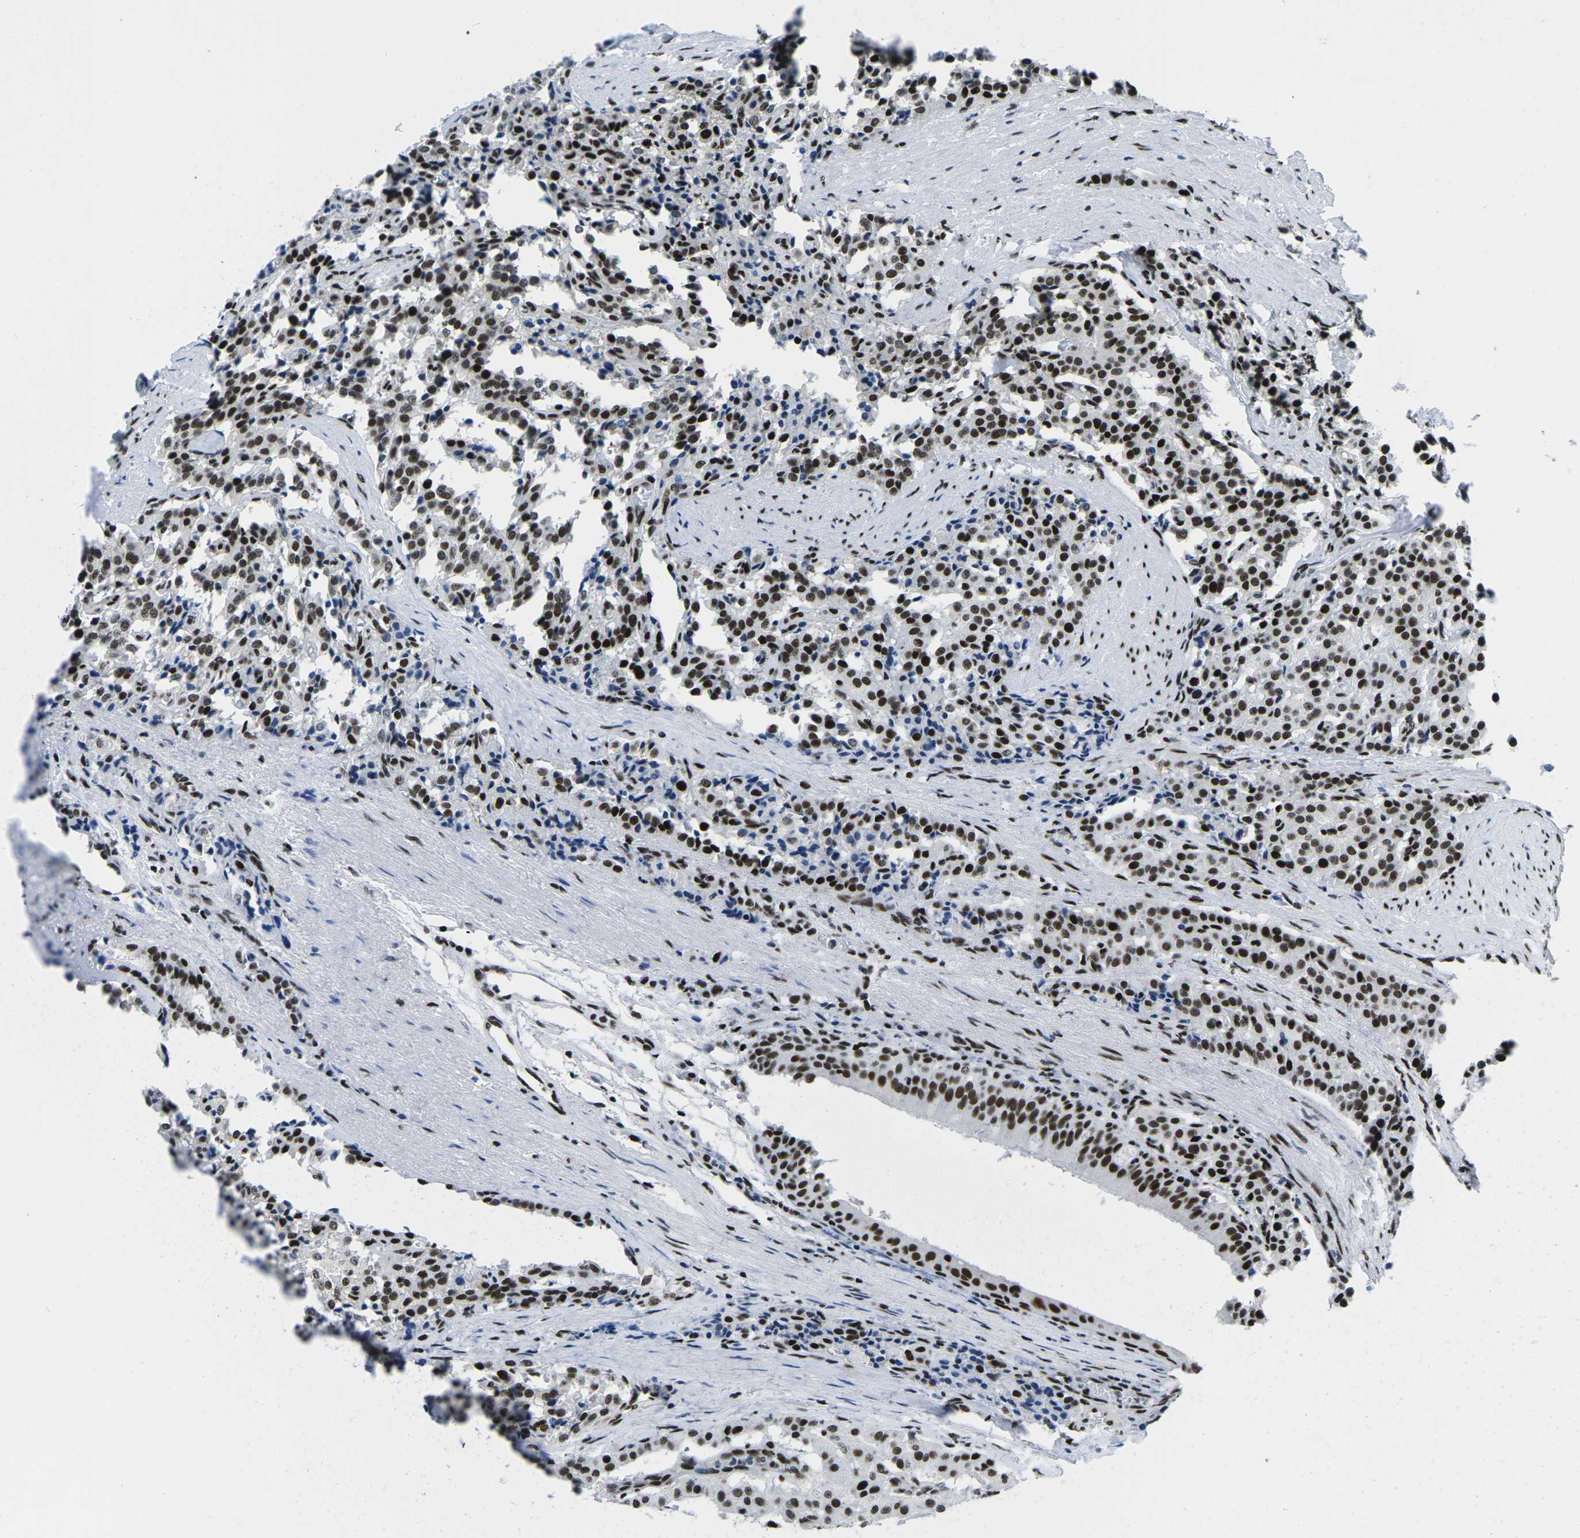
{"staining": {"intensity": "strong", "quantity": ">75%", "location": "nuclear"}, "tissue": "carcinoid", "cell_type": "Tumor cells", "image_type": "cancer", "snomed": [{"axis": "morphology", "description": "Carcinoid, malignant, NOS"}, {"axis": "topography", "description": "Lung"}], "caption": "Protein staining exhibits strong nuclear expression in about >75% of tumor cells in carcinoid.", "gene": "ATF1", "patient": {"sex": "male", "age": 30}}